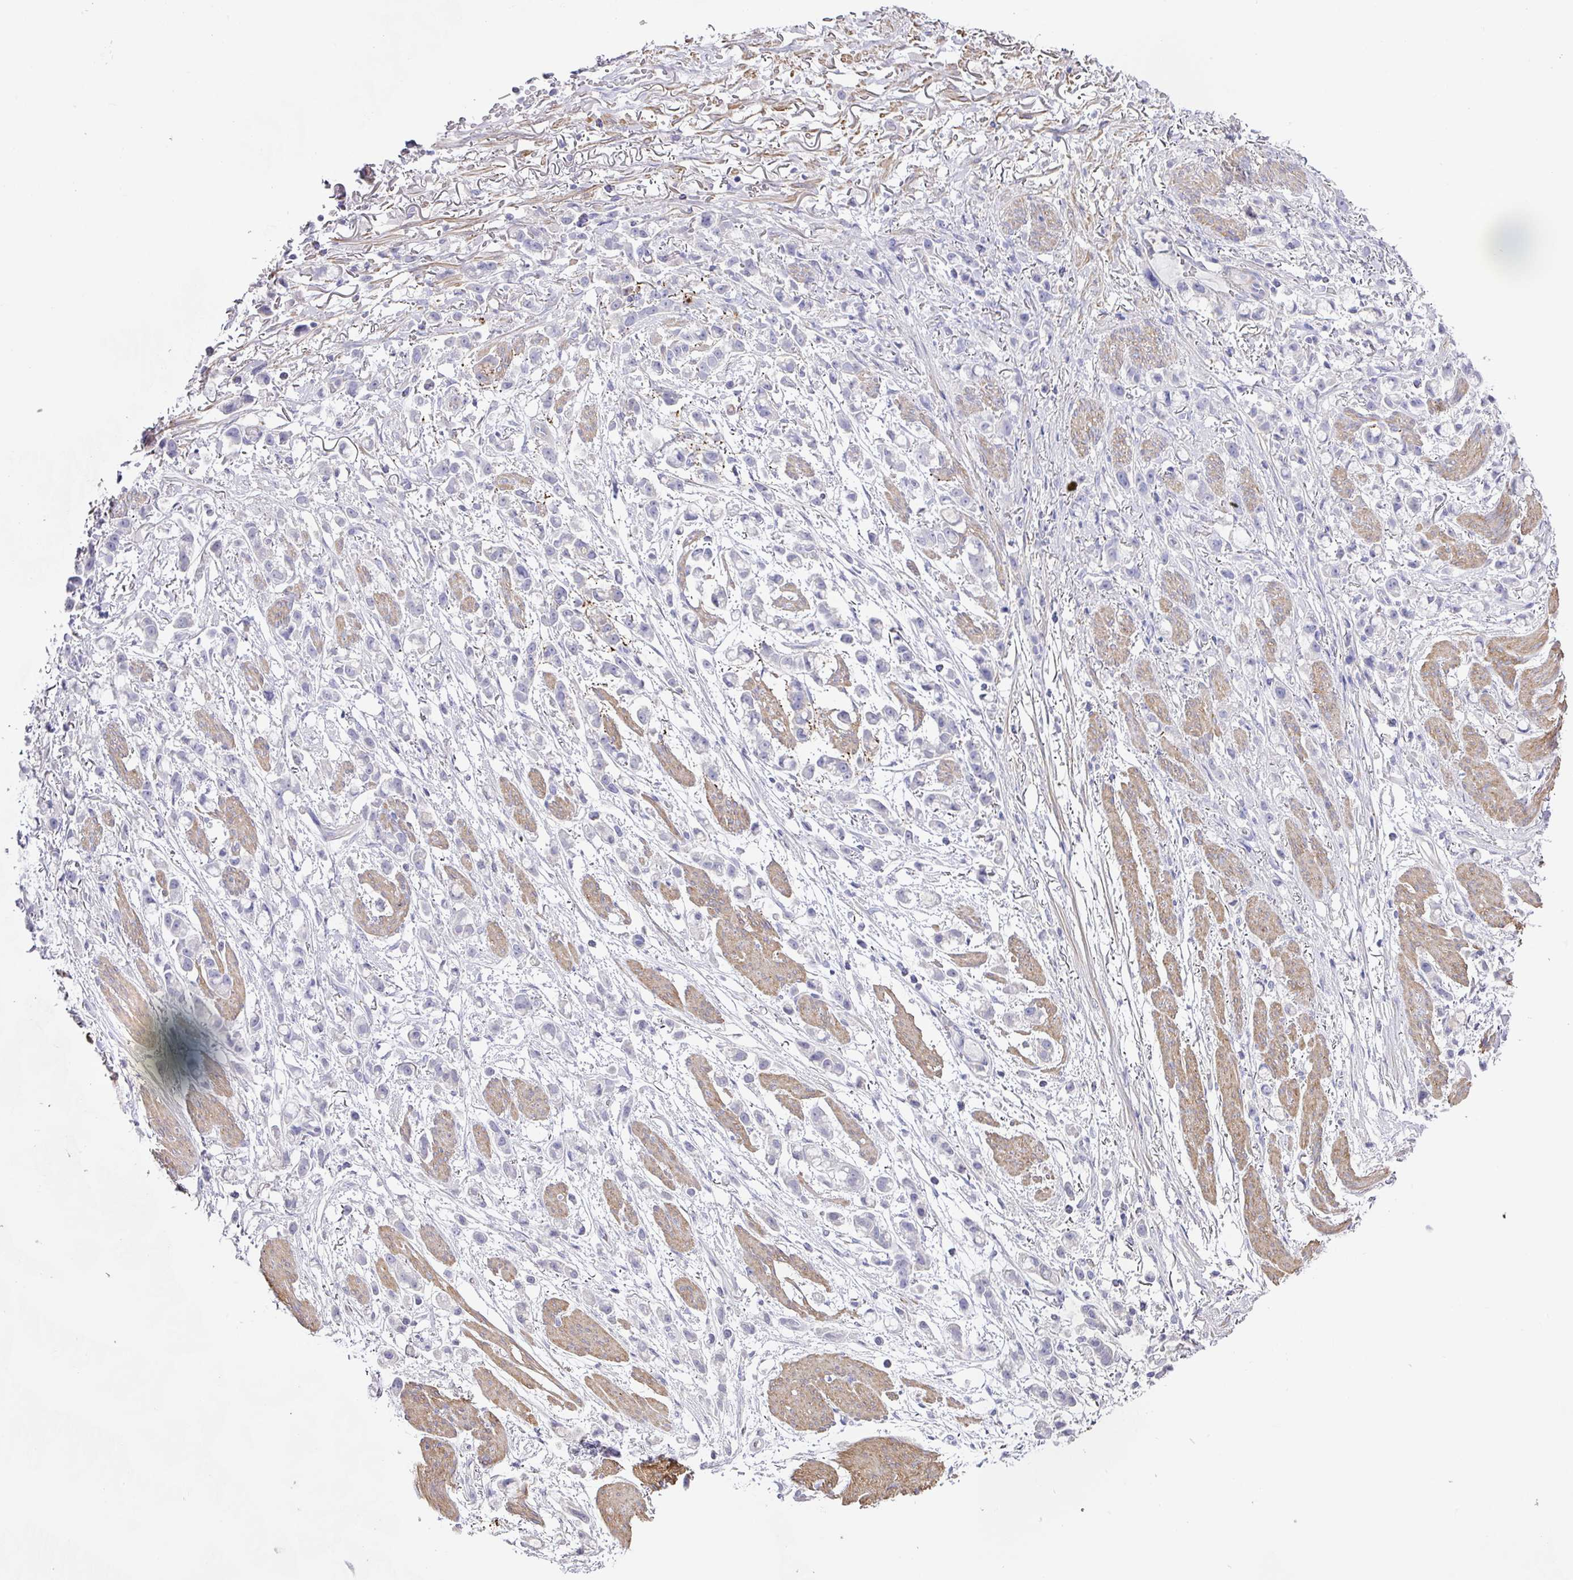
{"staining": {"intensity": "negative", "quantity": "none", "location": "none"}, "tissue": "stomach cancer", "cell_type": "Tumor cells", "image_type": "cancer", "snomed": [{"axis": "morphology", "description": "Adenocarcinoma, NOS"}, {"axis": "topography", "description": "Stomach"}], "caption": "DAB (3,3'-diaminobenzidine) immunohistochemical staining of adenocarcinoma (stomach) exhibits no significant staining in tumor cells.", "gene": "TARM1", "patient": {"sex": "female", "age": 81}}